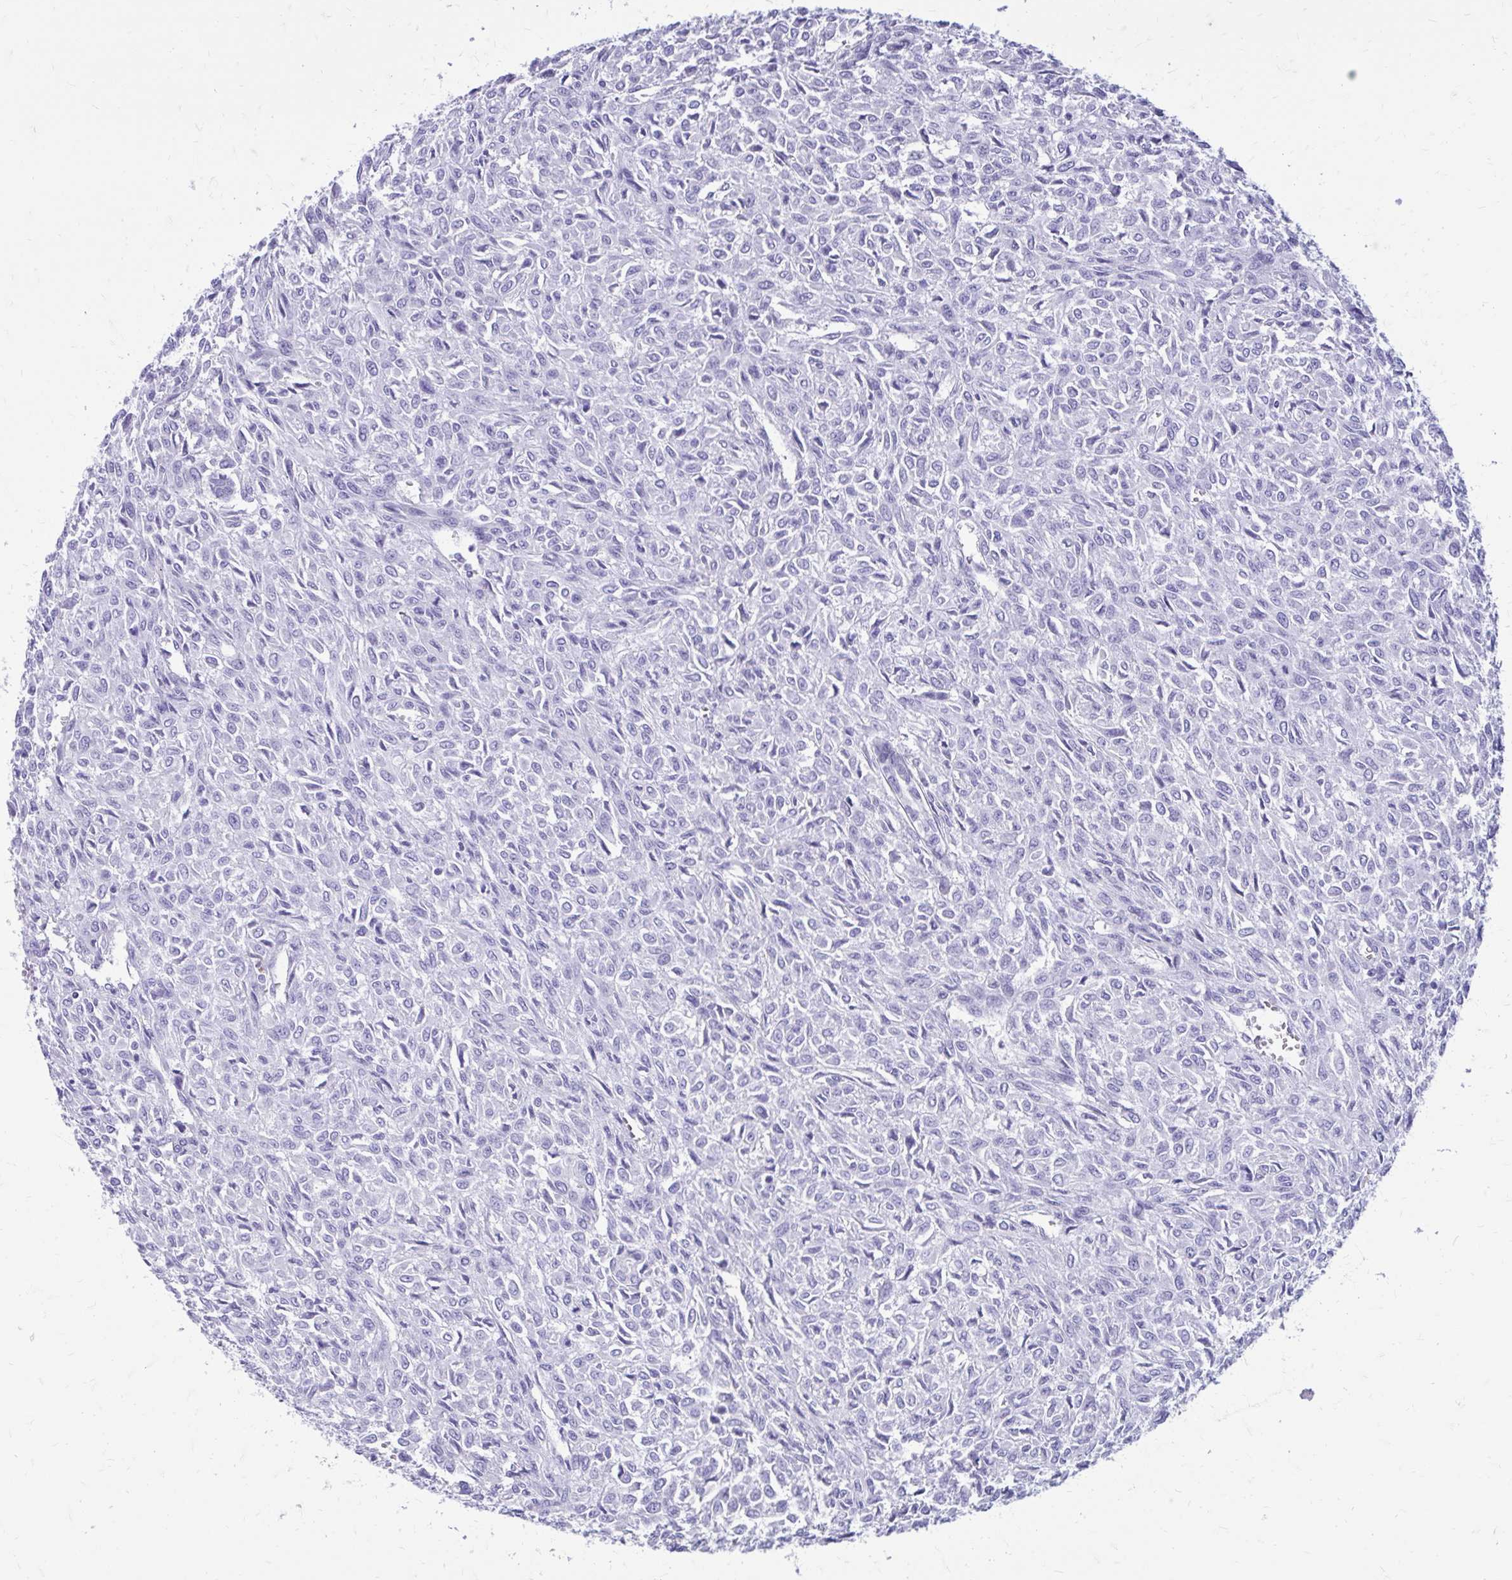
{"staining": {"intensity": "negative", "quantity": "none", "location": "none"}, "tissue": "renal cancer", "cell_type": "Tumor cells", "image_type": "cancer", "snomed": [{"axis": "morphology", "description": "Adenocarcinoma, NOS"}, {"axis": "topography", "description": "Kidney"}], "caption": "High magnification brightfield microscopy of renal cancer (adenocarcinoma) stained with DAB (brown) and counterstained with hematoxylin (blue): tumor cells show no significant staining. The staining was performed using DAB (3,3'-diaminobenzidine) to visualize the protein expression in brown, while the nuclei were stained in blue with hematoxylin (Magnification: 20x).", "gene": "SATL1", "patient": {"sex": "male", "age": 58}}